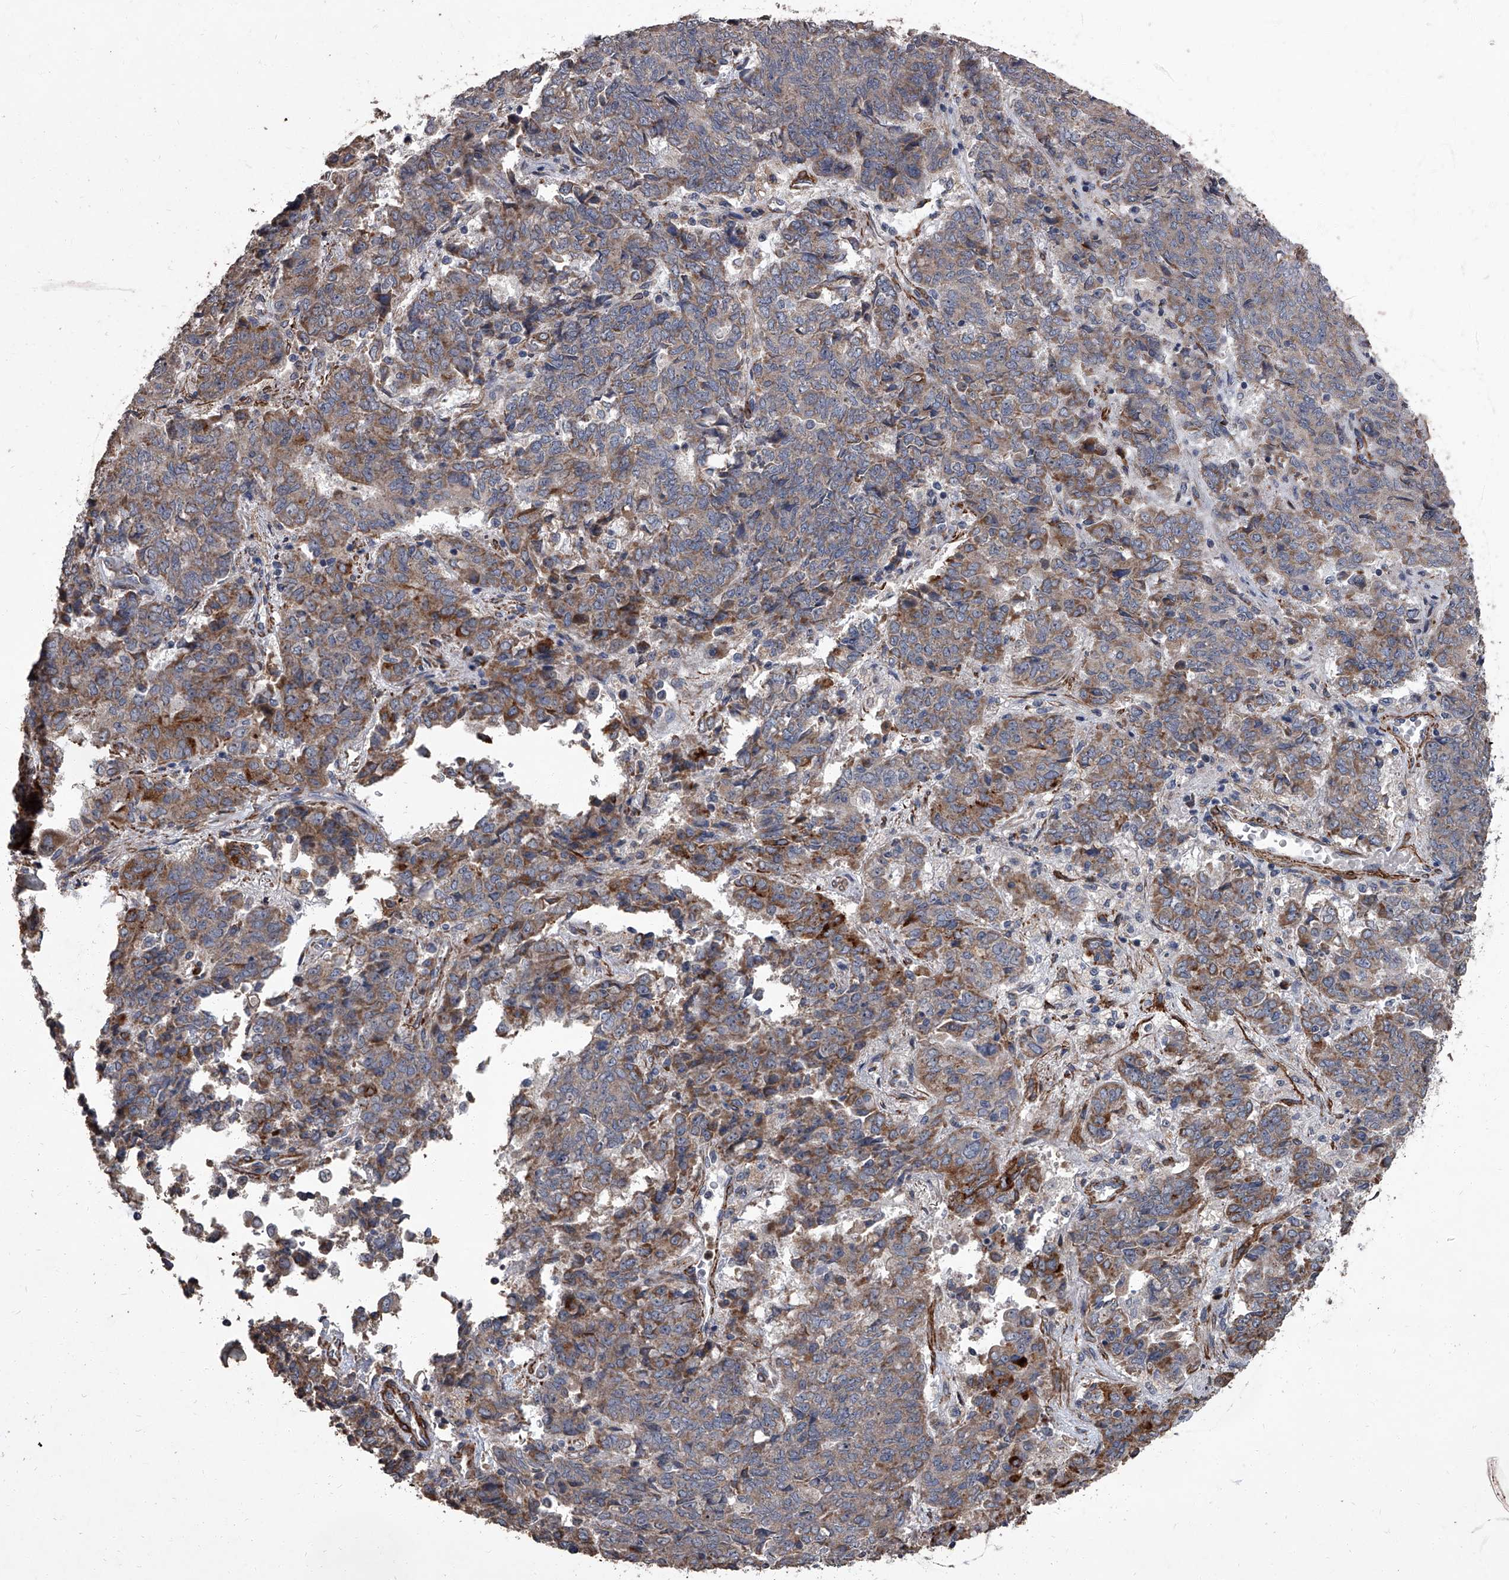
{"staining": {"intensity": "moderate", "quantity": "25%-75%", "location": "cytoplasmic/membranous"}, "tissue": "endometrial cancer", "cell_type": "Tumor cells", "image_type": "cancer", "snomed": [{"axis": "morphology", "description": "Adenocarcinoma, NOS"}, {"axis": "topography", "description": "Endometrium"}], "caption": "A micrograph of endometrial adenocarcinoma stained for a protein shows moderate cytoplasmic/membranous brown staining in tumor cells. Nuclei are stained in blue.", "gene": "SIRT4", "patient": {"sex": "female", "age": 80}}